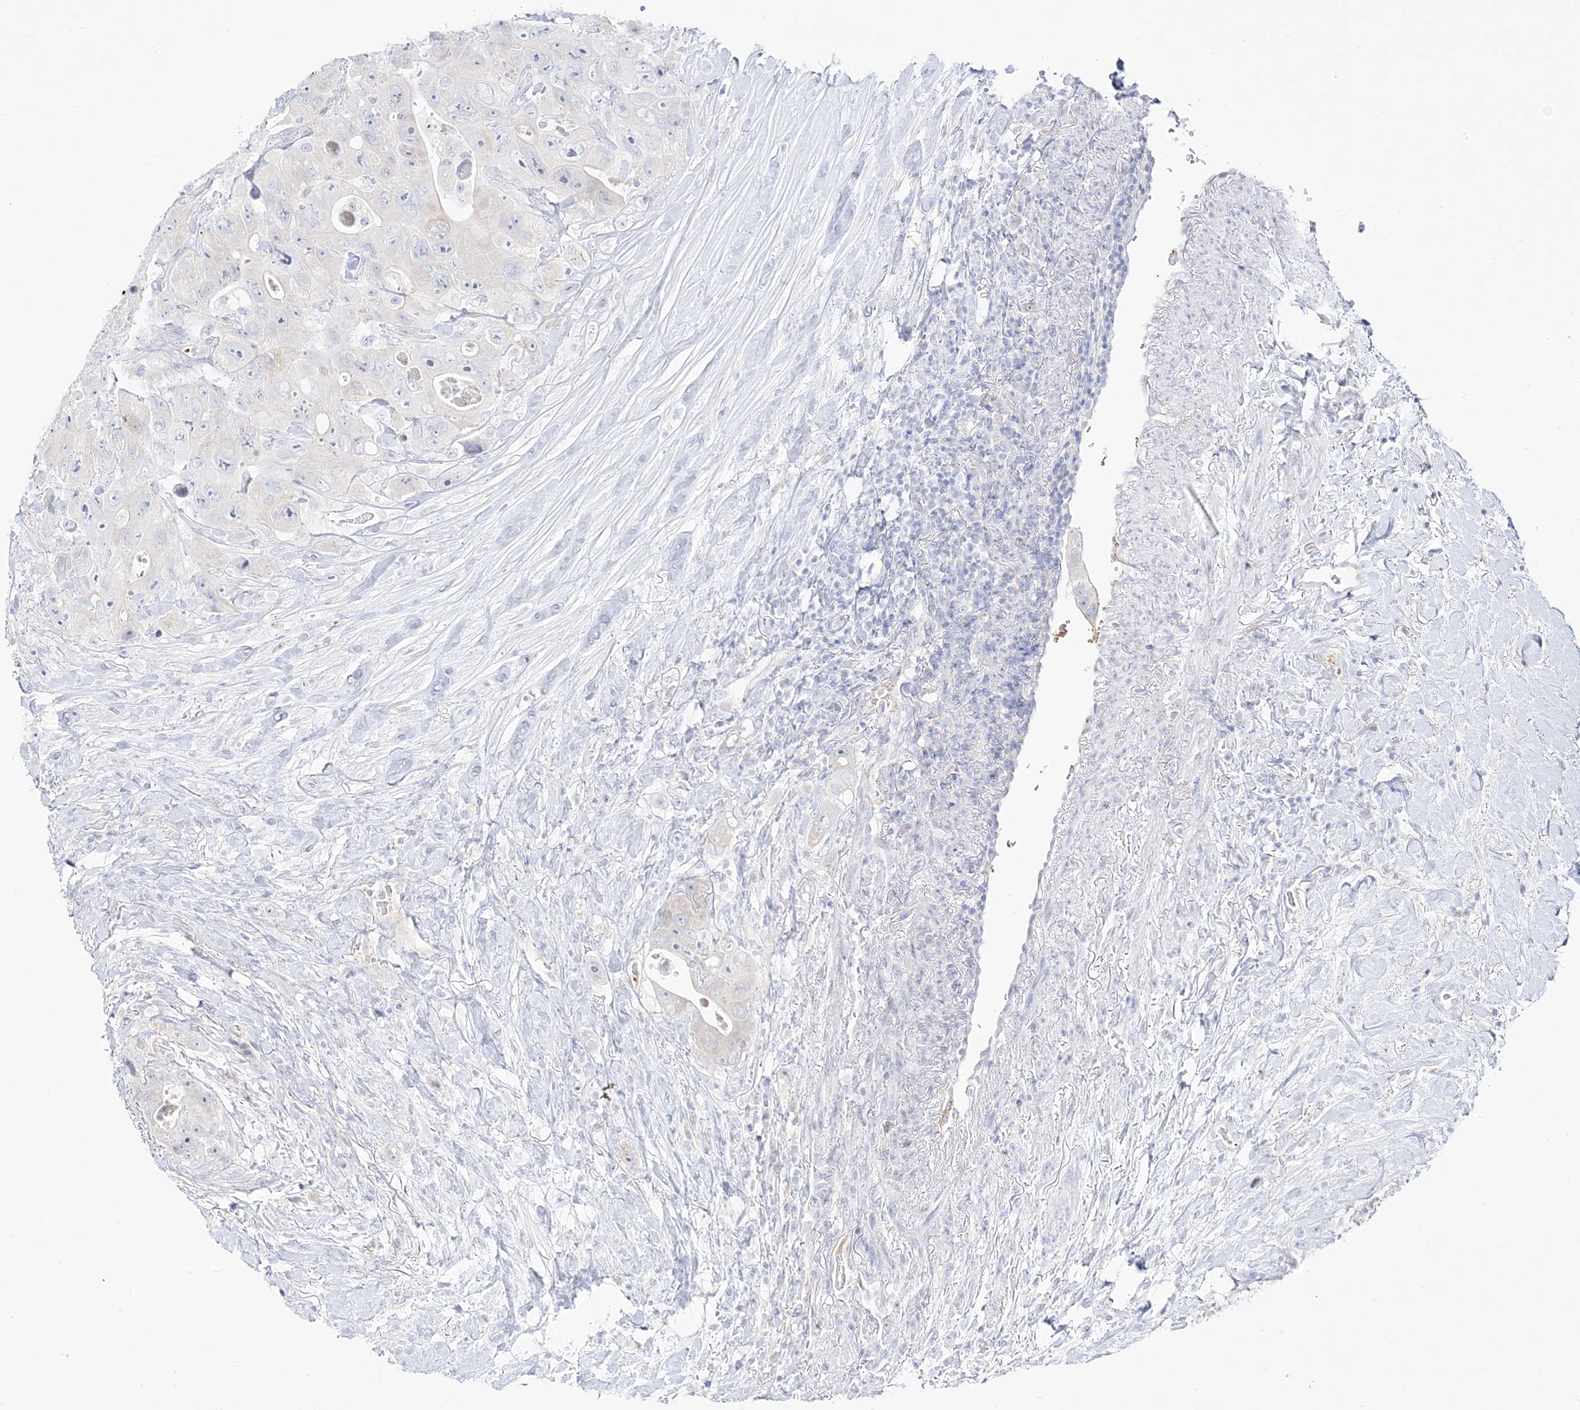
{"staining": {"intensity": "negative", "quantity": "none", "location": "none"}, "tissue": "colorectal cancer", "cell_type": "Tumor cells", "image_type": "cancer", "snomed": [{"axis": "morphology", "description": "Adenocarcinoma, NOS"}, {"axis": "topography", "description": "Colon"}], "caption": "A micrograph of adenocarcinoma (colorectal) stained for a protein exhibits no brown staining in tumor cells.", "gene": "TRANK1", "patient": {"sex": "female", "age": 46}}